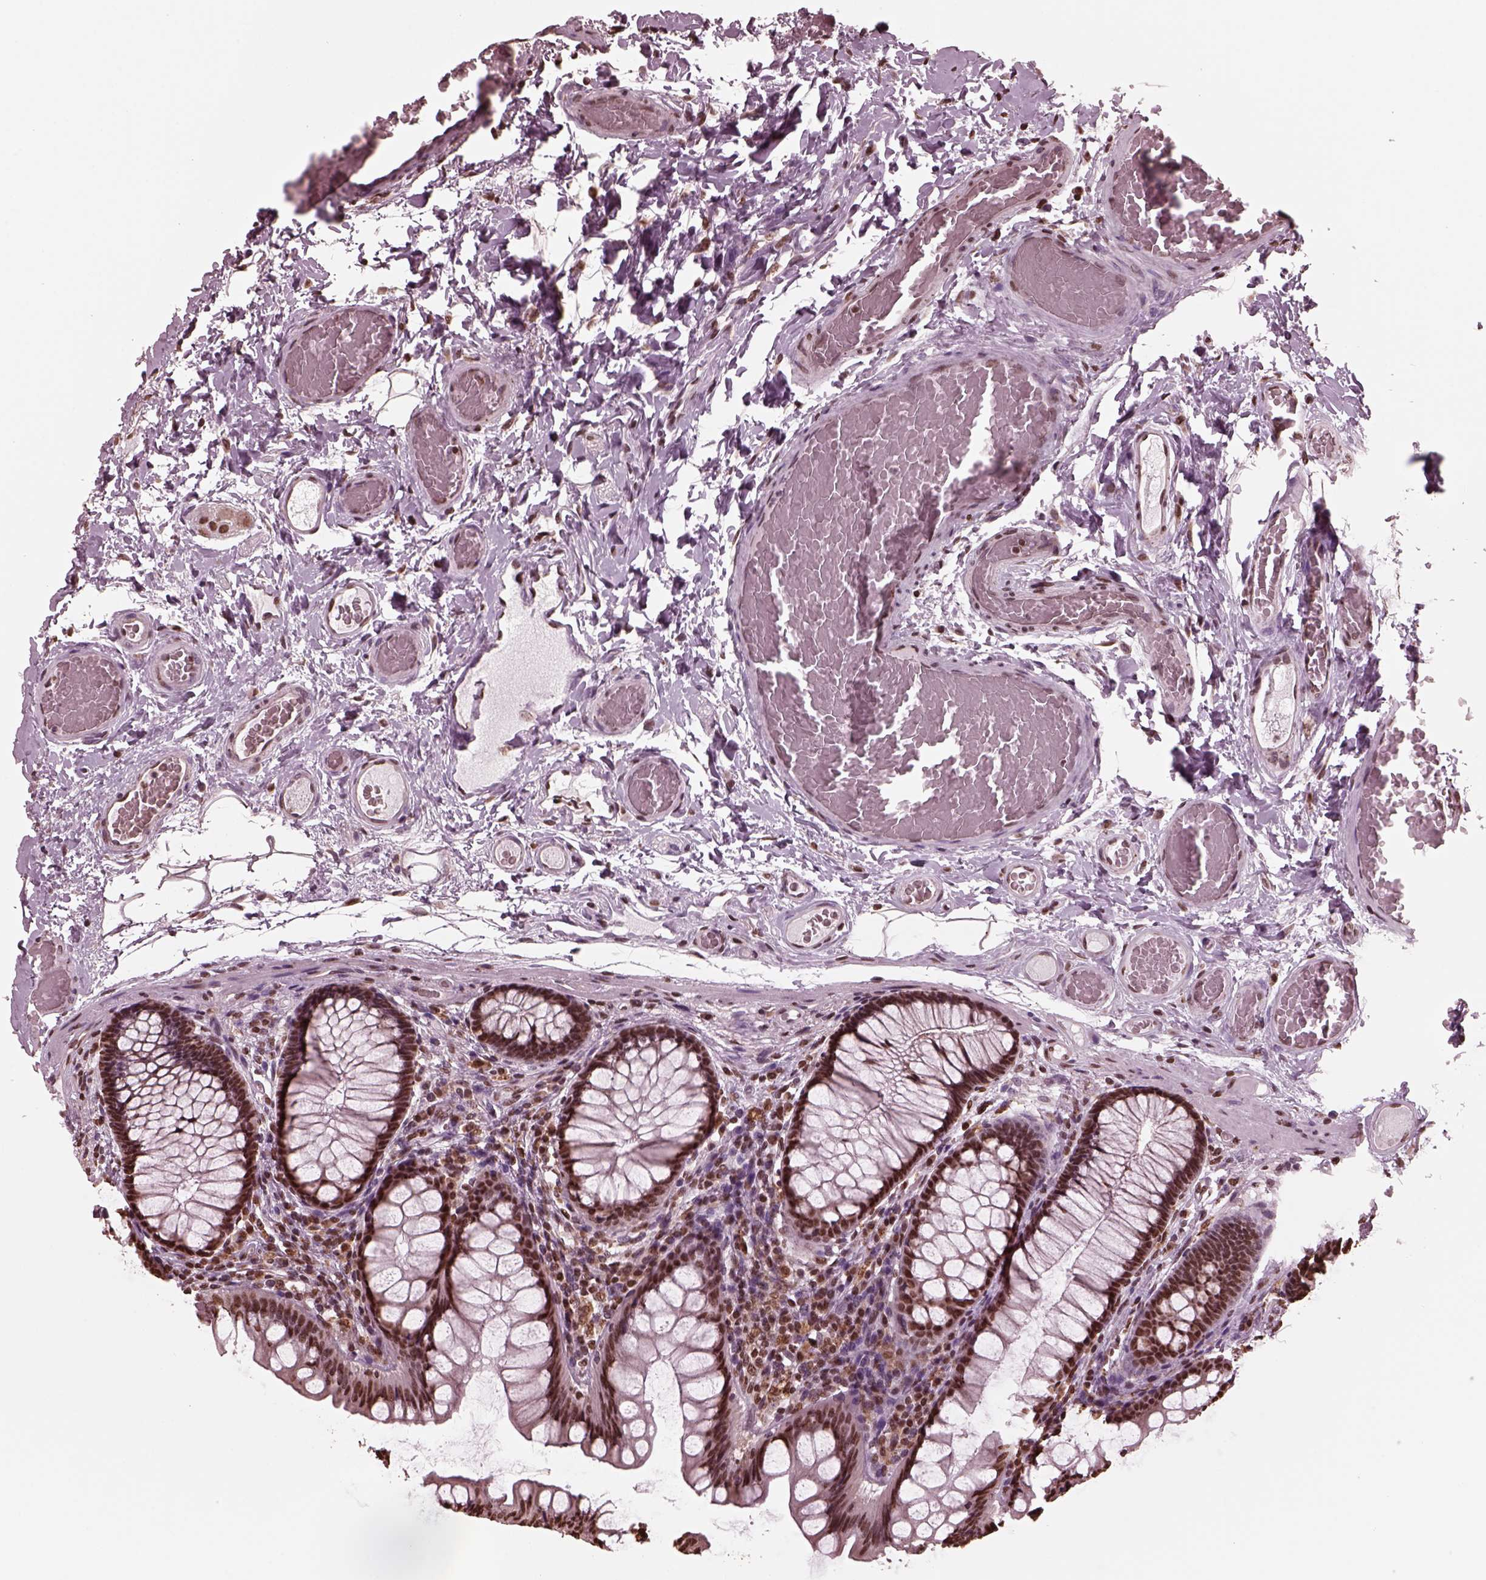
{"staining": {"intensity": "moderate", "quantity": "25%-75%", "location": "nuclear"}, "tissue": "colon", "cell_type": "Endothelial cells", "image_type": "normal", "snomed": [{"axis": "morphology", "description": "Normal tissue, NOS"}, {"axis": "topography", "description": "Colon"}], "caption": "The immunohistochemical stain highlights moderate nuclear staining in endothelial cells of normal colon.", "gene": "NSD1", "patient": {"sex": "female", "age": 65}}